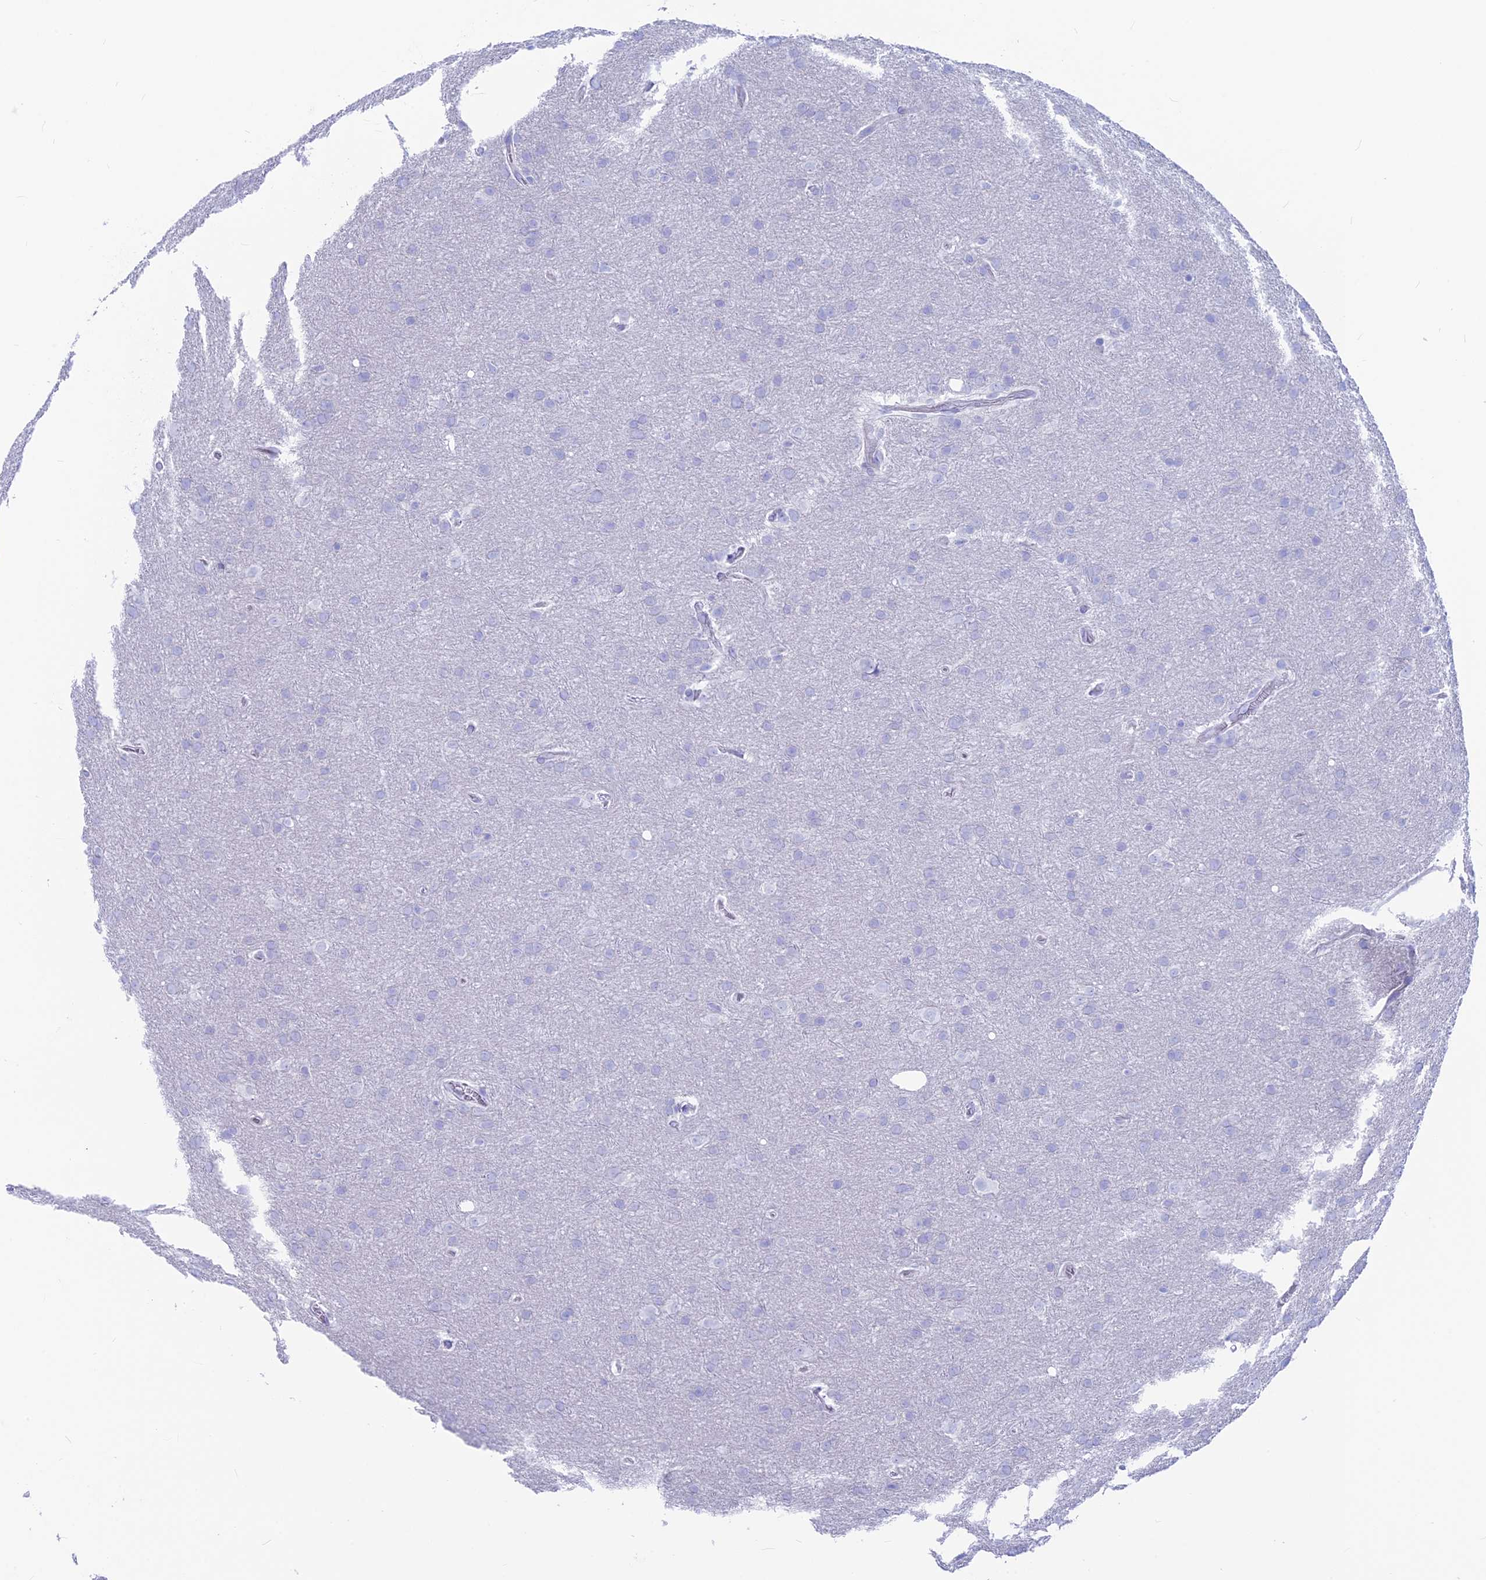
{"staining": {"intensity": "negative", "quantity": "none", "location": "none"}, "tissue": "glioma", "cell_type": "Tumor cells", "image_type": "cancer", "snomed": [{"axis": "morphology", "description": "Glioma, malignant, Low grade"}, {"axis": "topography", "description": "Brain"}], "caption": "Micrograph shows no protein expression in tumor cells of malignant glioma (low-grade) tissue.", "gene": "GNGT2", "patient": {"sex": "female", "age": 32}}